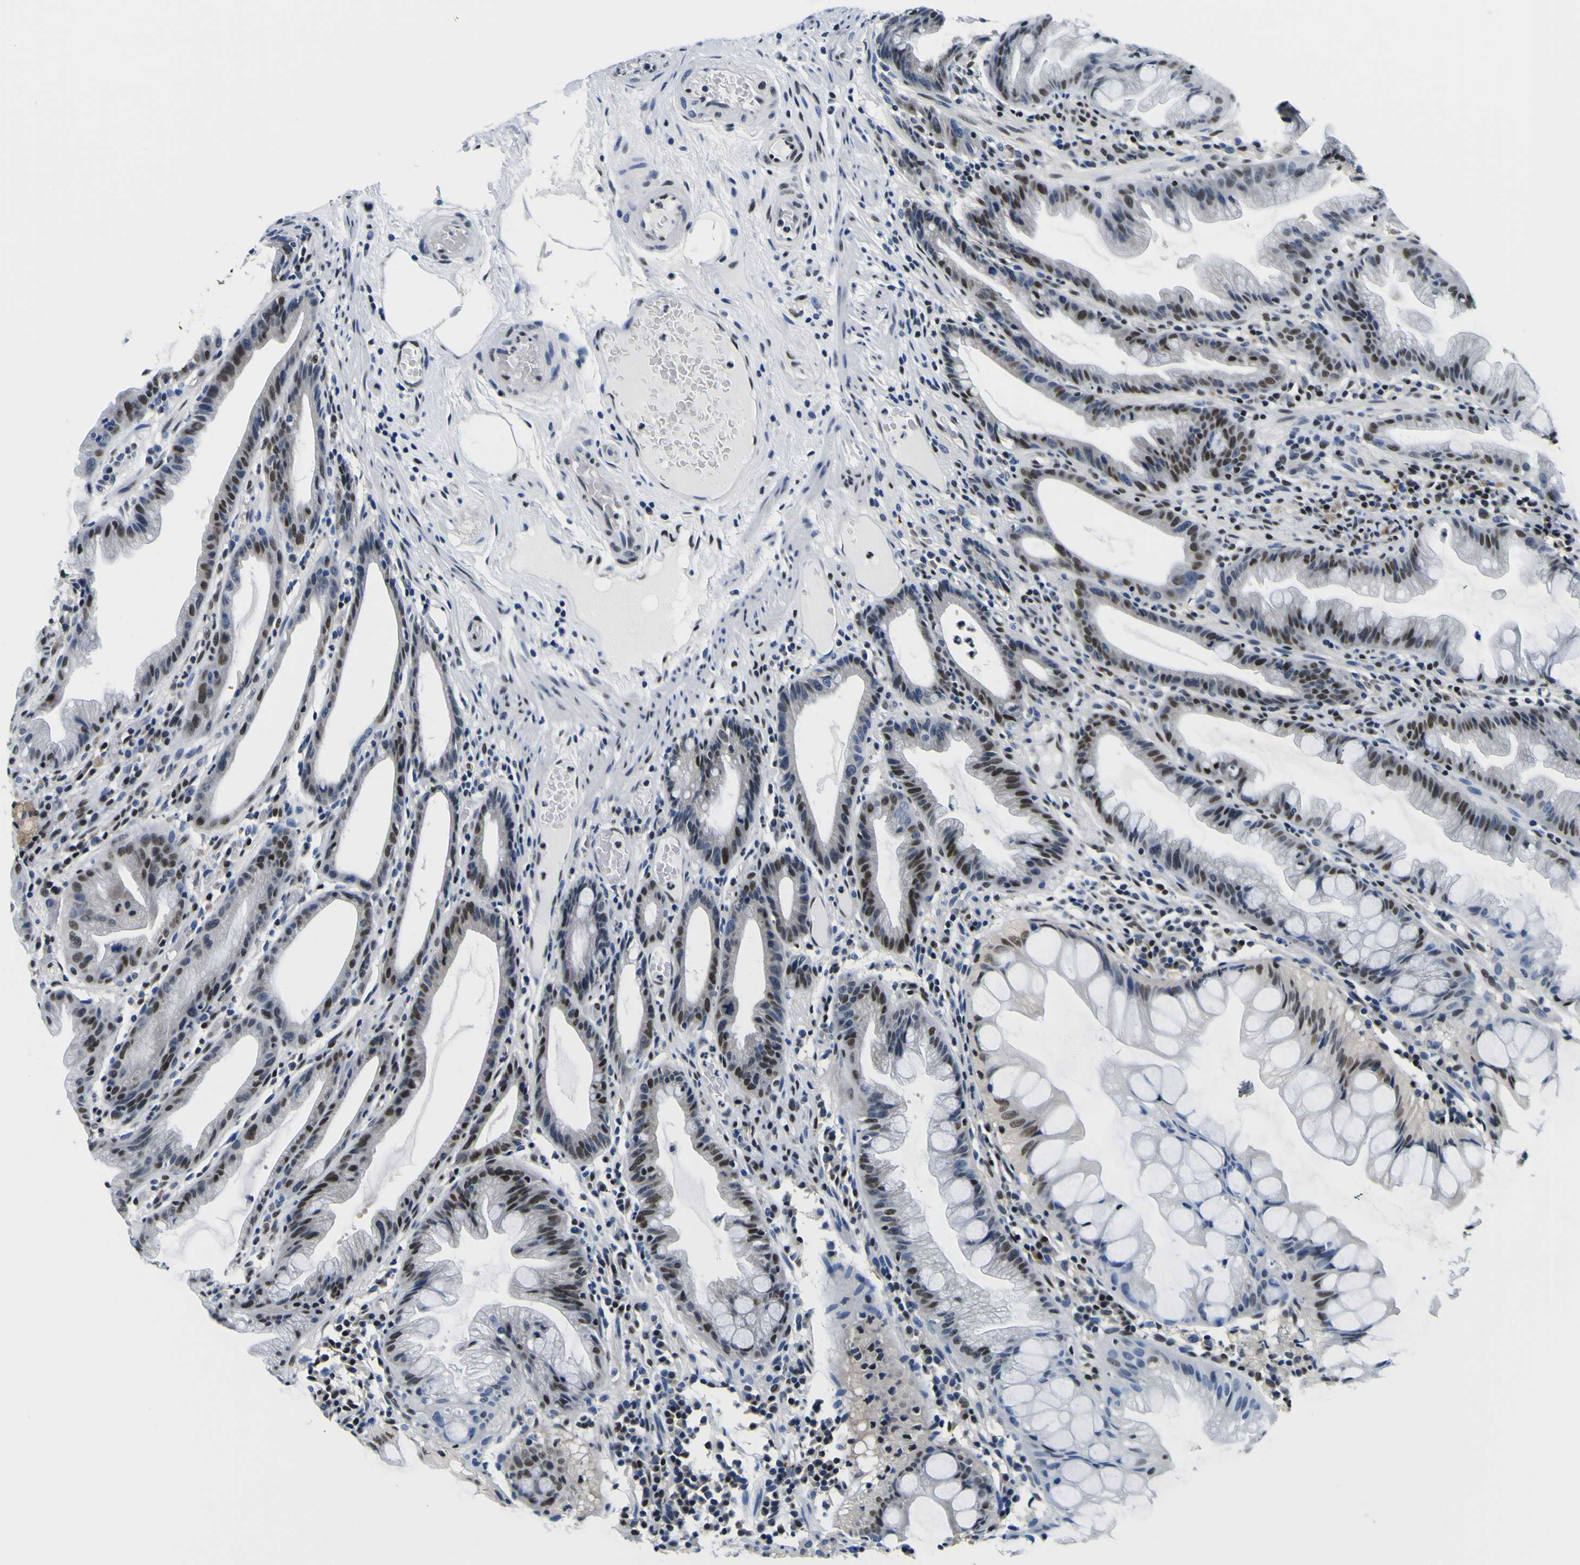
{"staining": {"intensity": "weak", "quantity": ">75%", "location": "nuclear"}, "tissue": "colon", "cell_type": "Endothelial cells", "image_type": "normal", "snomed": [{"axis": "morphology", "description": "Normal tissue, NOS"}, {"axis": "topography", "description": "Smooth muscle"}, {"axis": "topography", "description": "Colon"}], "caption": "Immunohistochemistry (IHC) (DAB) staining of unremarkable human colon demonstrates weak nuclear protein expression in approximately >75% of endothelial cells.", "gene": "SP1", "patient": {"sex": "male", "age": 67}}